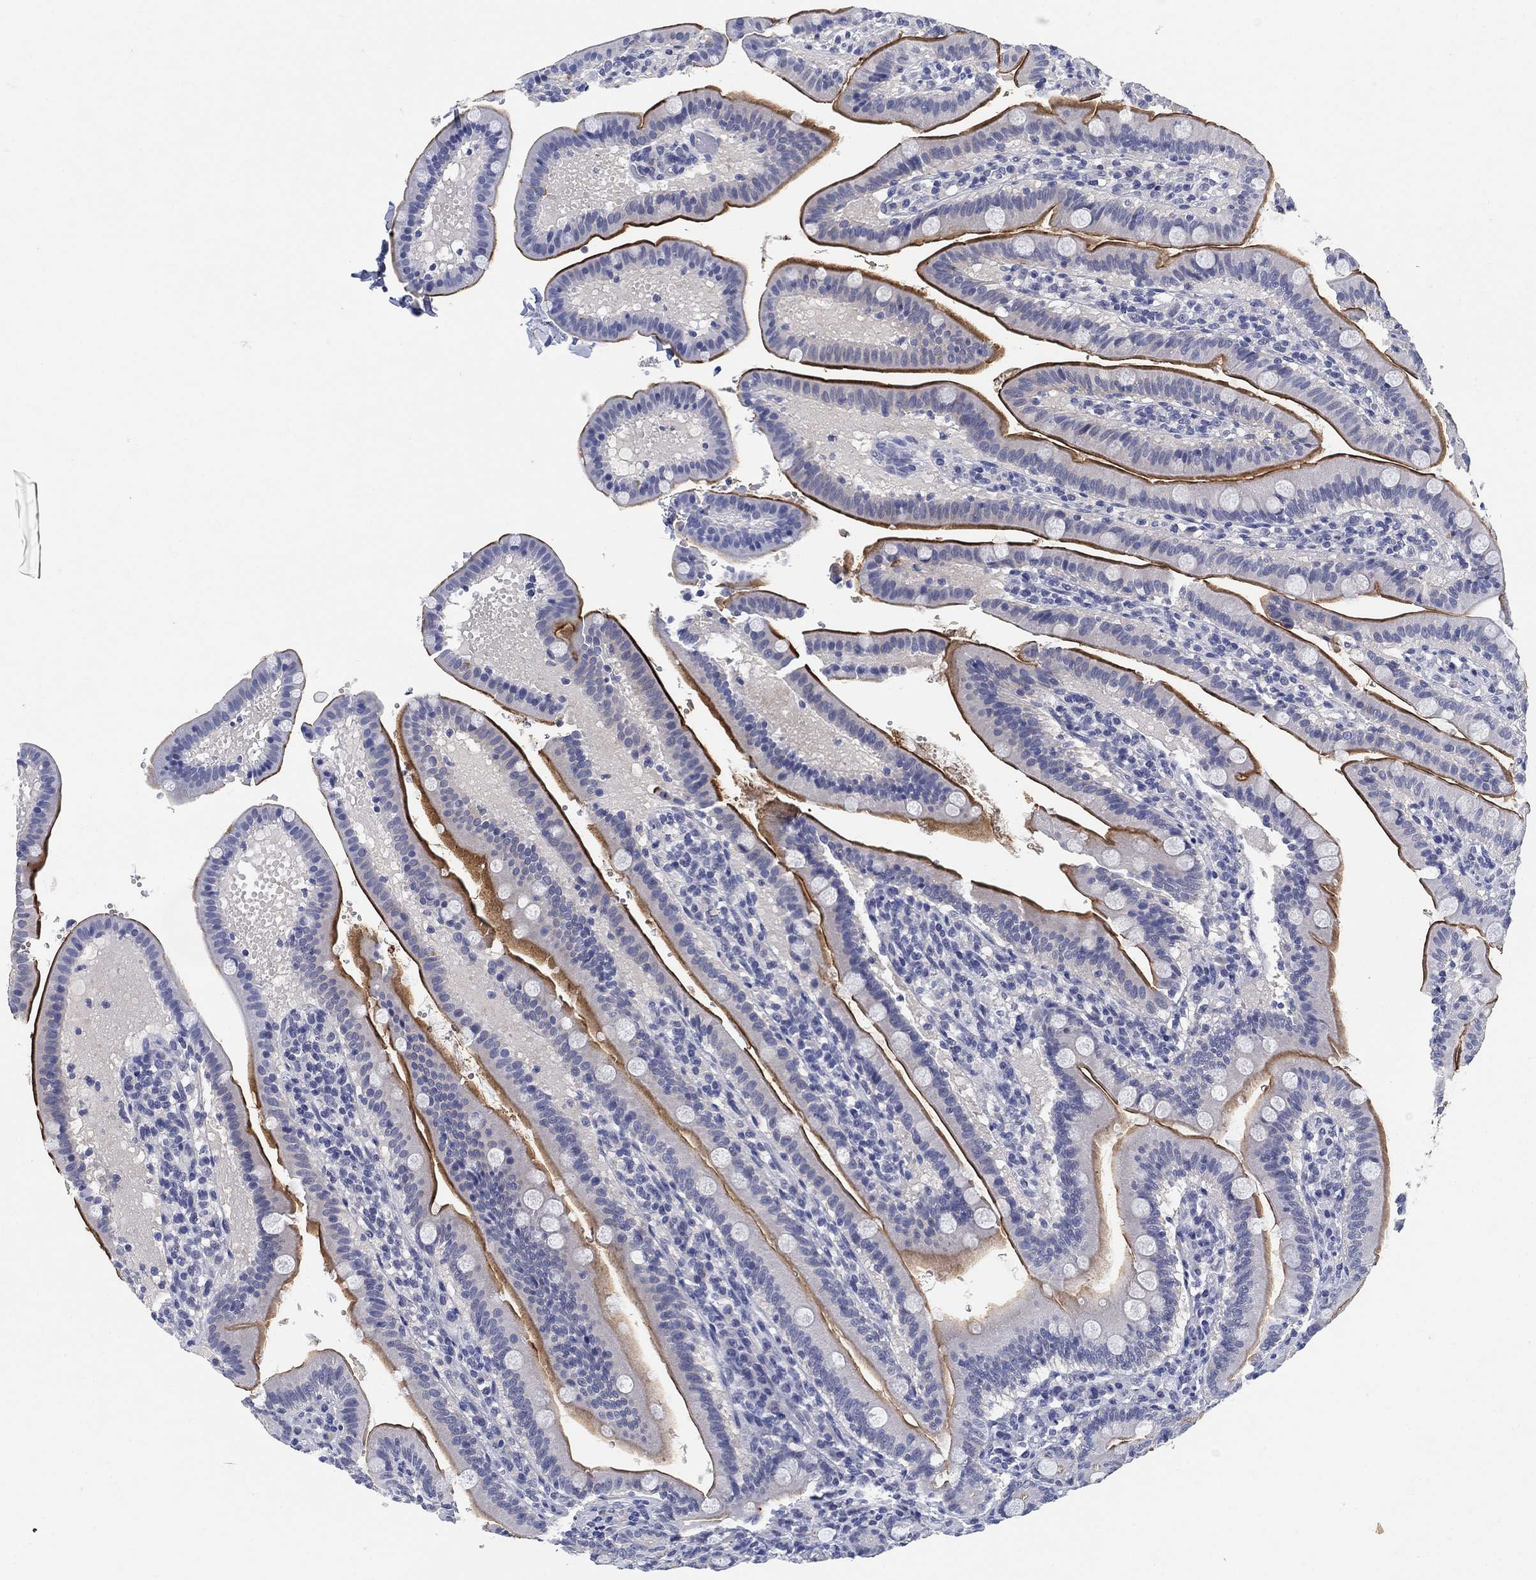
{"staining": {"intensity": "strong", "quantity": "25%-75%", "location": "cytoplasmic/membranous"}, "tissue": "small intestine", "cell_type": "Glandular cells", "image_type": "normal", "snomed": [{"axis": "morphology", "description": "Normal tissue, NOS"}, {"axis": "topography", "description": "Small intestine"}], "caption": "Small intestine stained with immunohistochemistry reveals strong cytoplasmic/membranous positivity in approximately 25%-75% of glandular cells.", "gene": "CLUL1", "patient": {"sex": "male", "age": 66}}